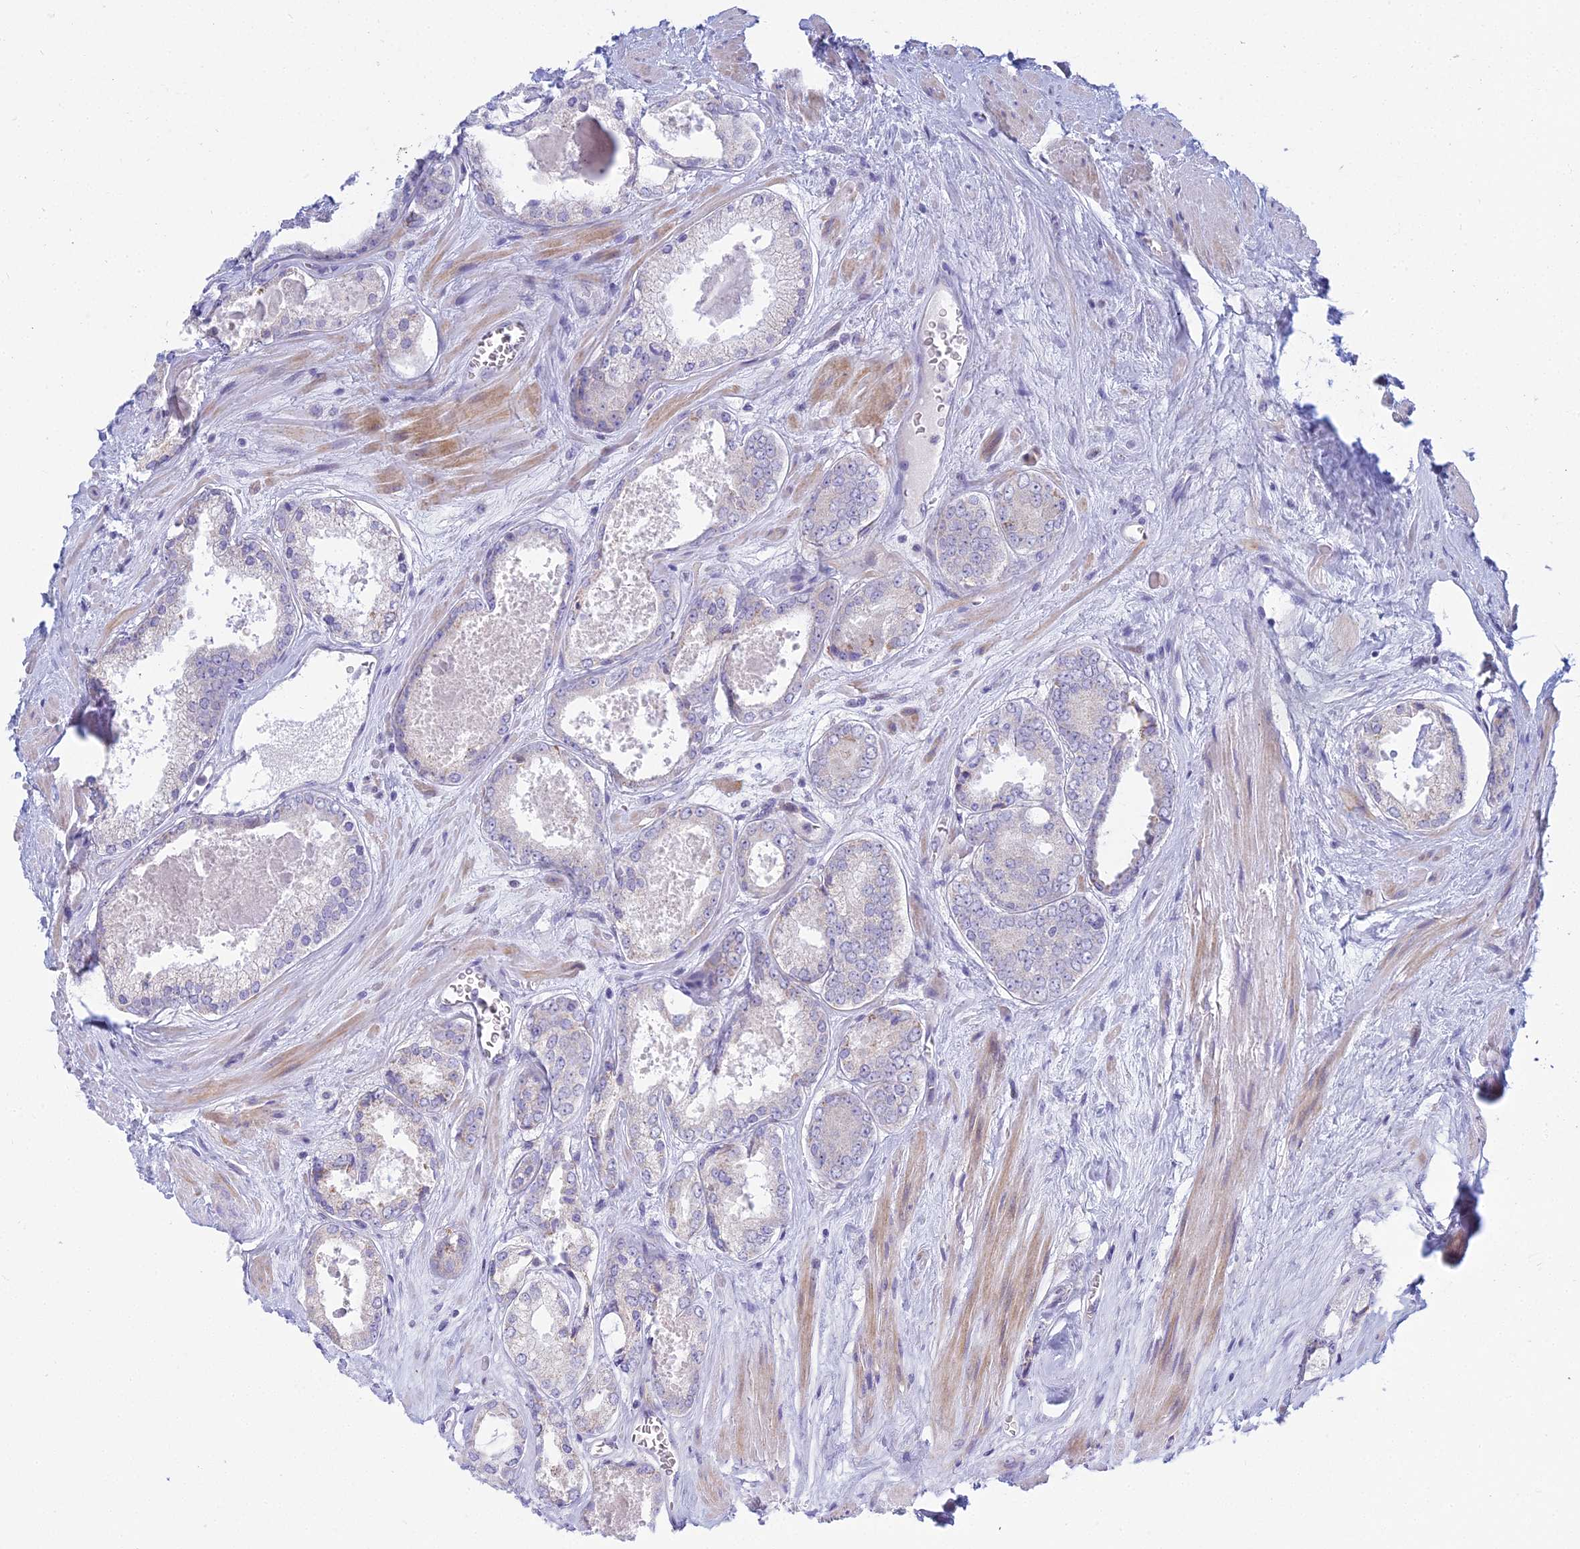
{"staining": {"intensity": "negative", "quantity": "none", "location": "none"}, "tissue": "prostate cancer", "cell_type": "Tumor cells", "image_type": "cancer", "snomed": [{"axis": "morphology", "description": "Adenocarcinoma, Low grade"}, {"axis": "topography", "description": "Prostate"}], "caption": "The micrograph displays no significant expression in tumor cells of prostate adenocarcinoma (low-grade).", "gene": "PRR13", "patient": {"sex": "male", "age": 68}}